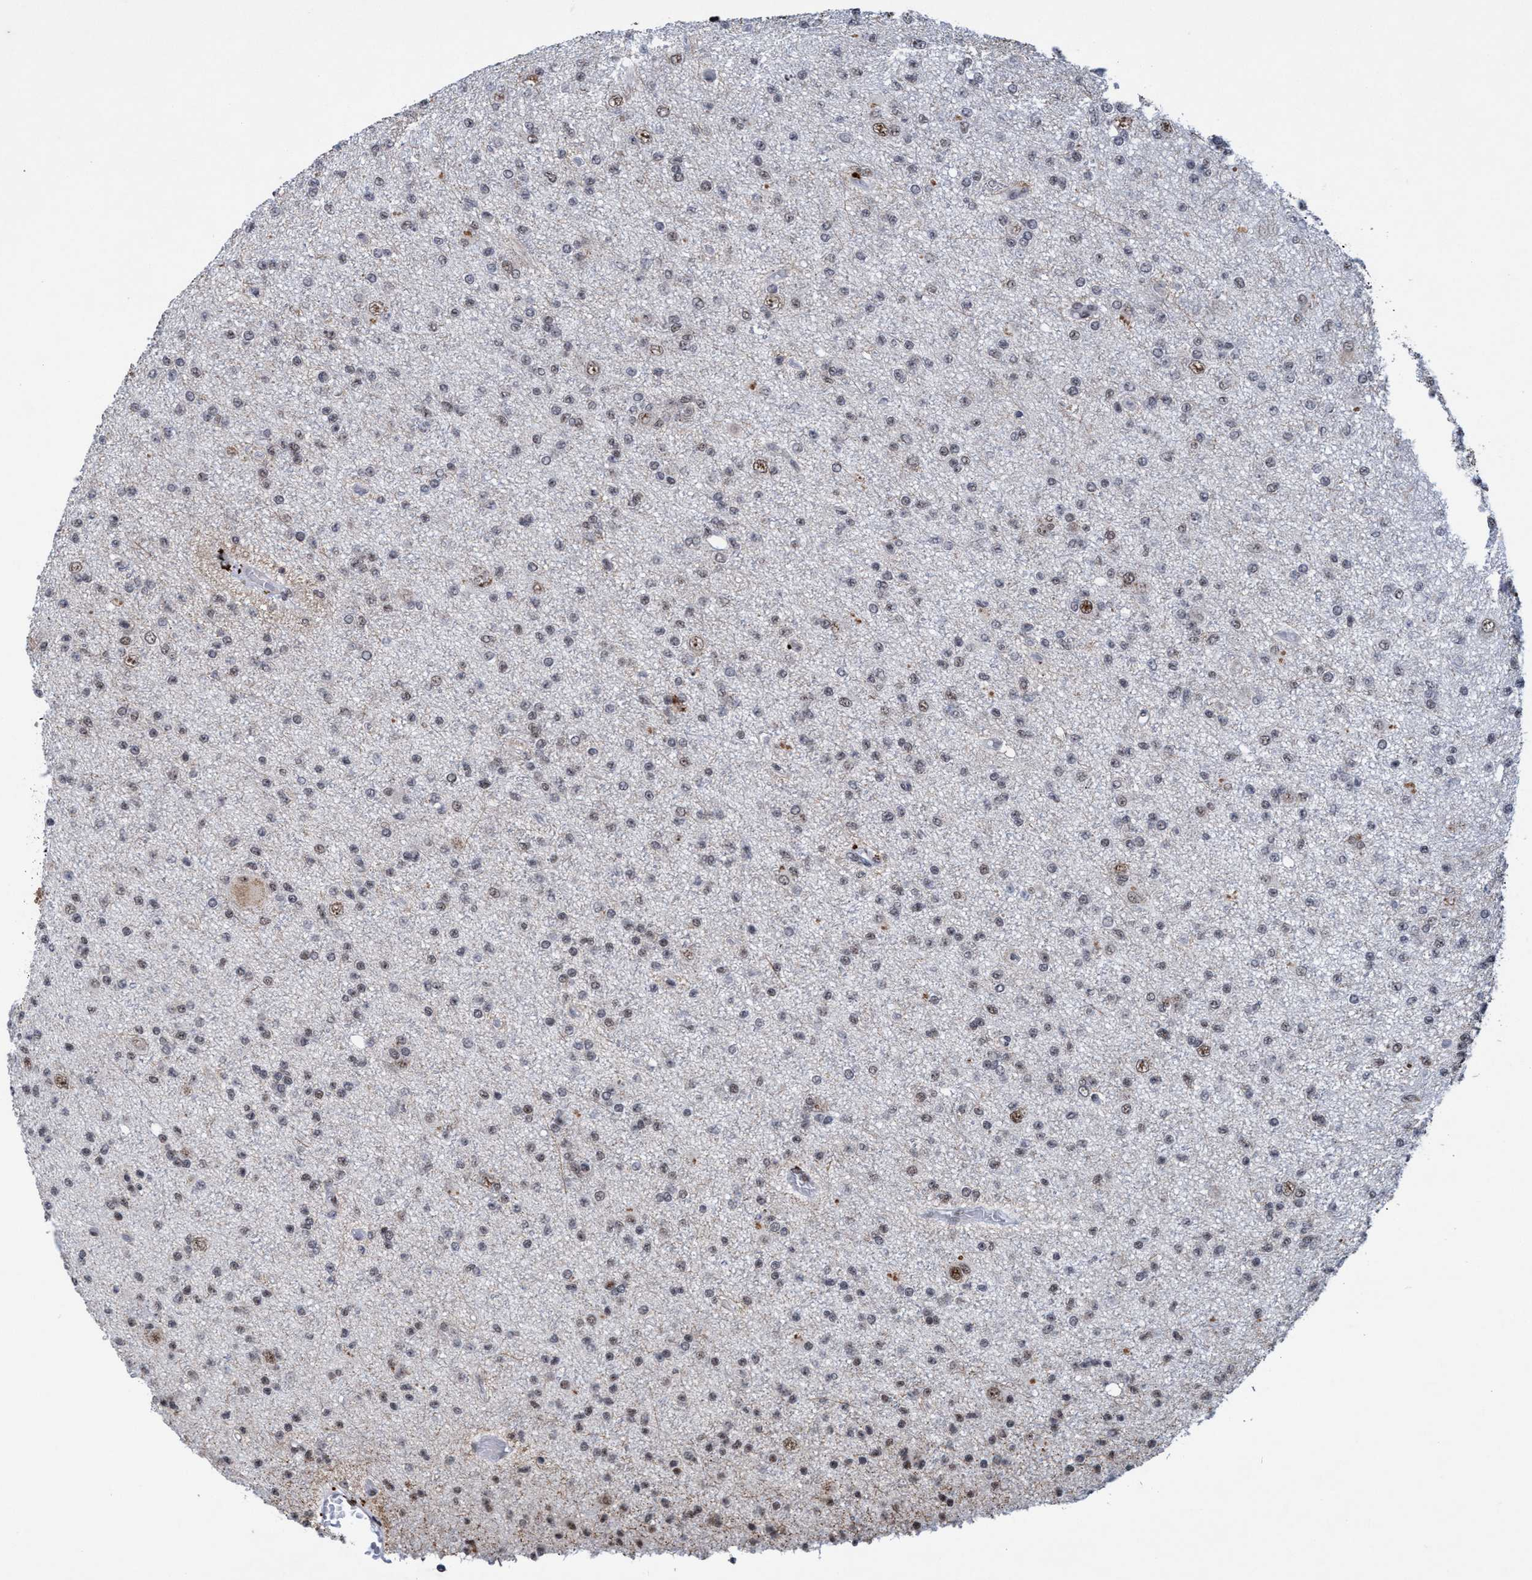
{"staining": {"intensity": "weak", "quantity": "<25%", "location": "nuclear"}, "tissue": "glioma", "cell_type": "Tumor cells", "image_type": "cancer", "snomed": [{"axis": "morphology", "description": "Glioma, malignant, Low grade"}, {"axis": "topography", "description": "Brain"}], "caption": "Micrograph shows no protein positivity in tumor cells of malignant low-grade glioma tissue.", "gene": "GLT6D1", "patient": {"sex": "female", "age": 22}}